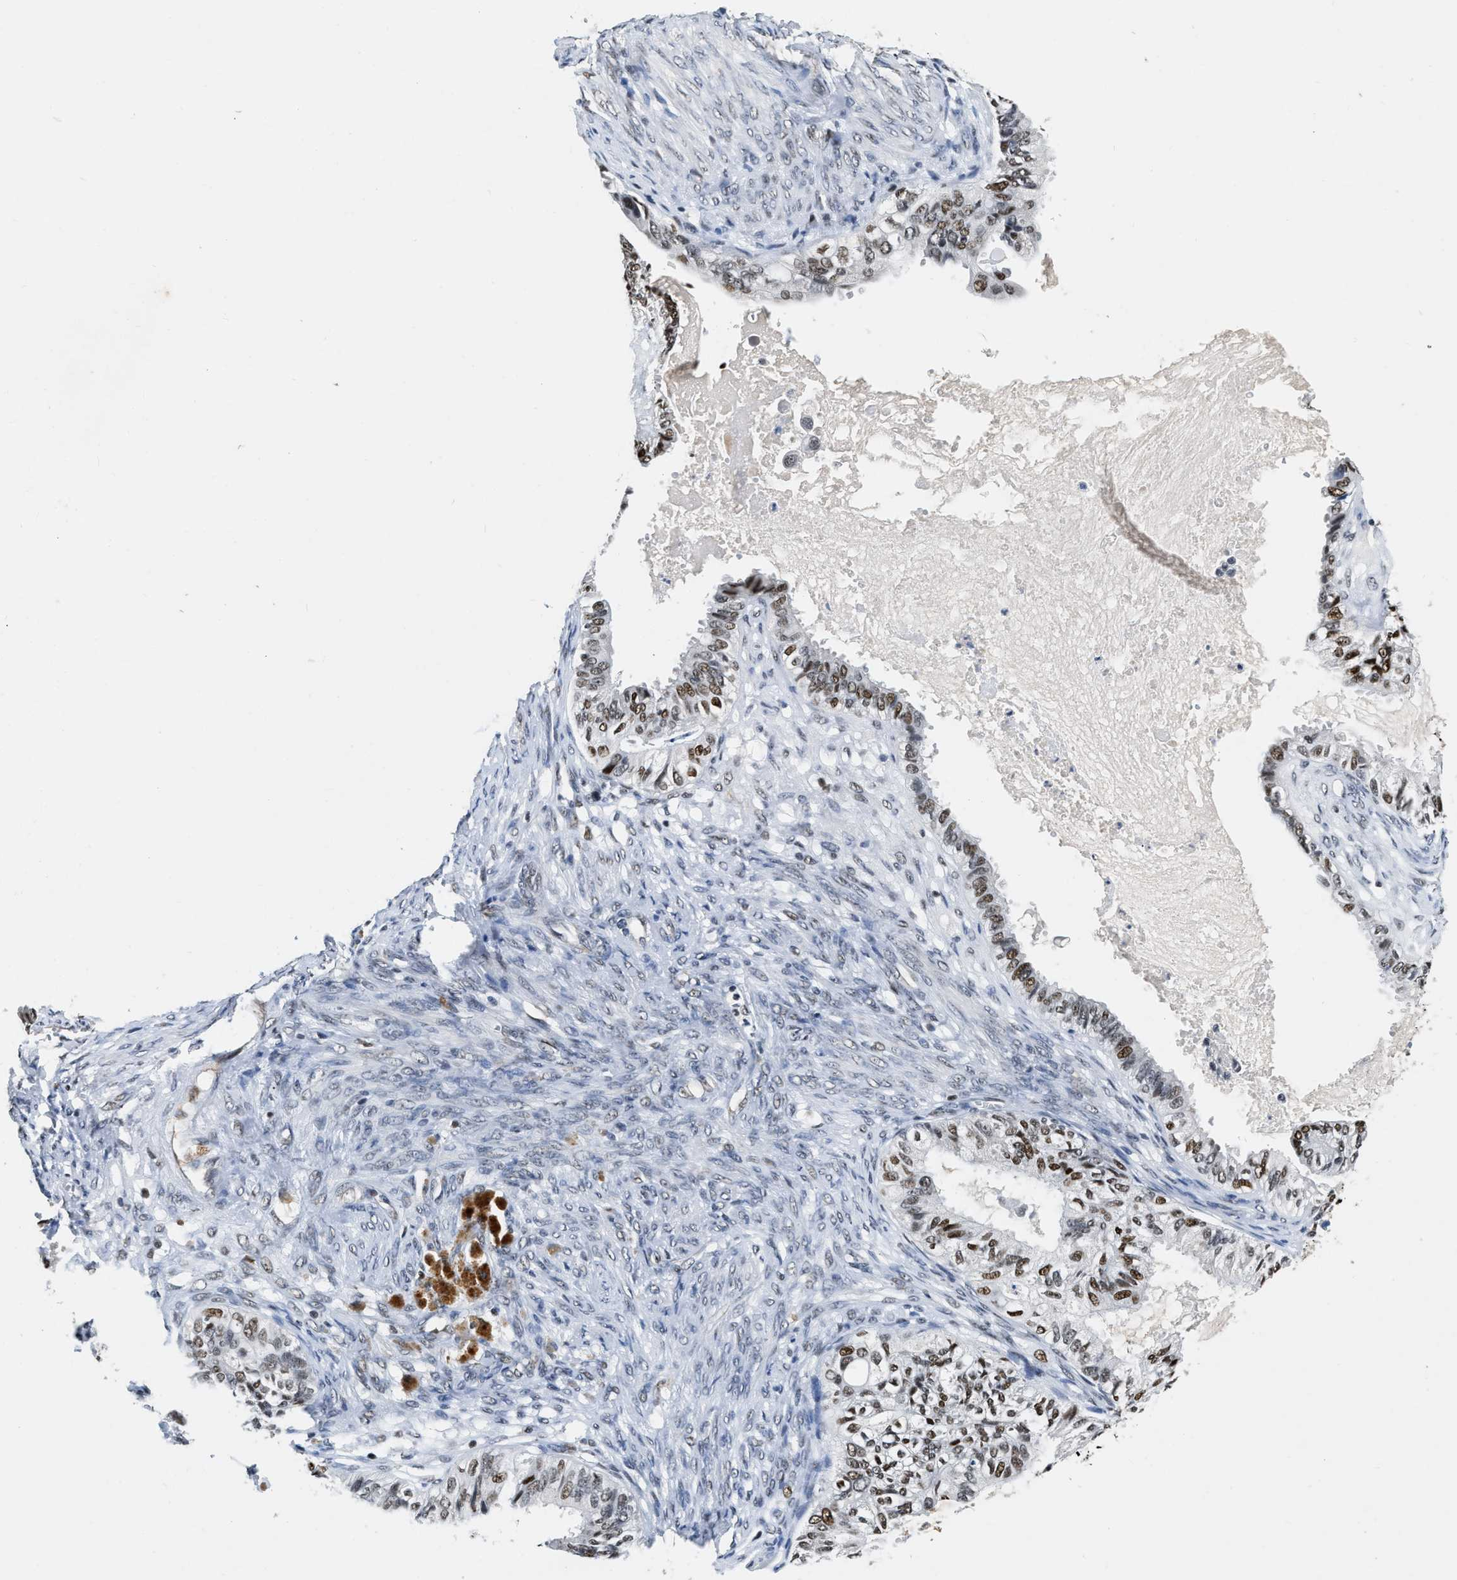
{"staining": {"intensity": "moderate", "quantity": ">75%", "location": "nuclear"}, "tissue": "cervical cancer", "cell_type": "Tumor cells", "image_type": "cancer", "snomed": [{"axis": "morphology", "description": "Normal tissue, NOS"}, {"axis": "morphology", "description": "Adenocarcinoma, NOS"}, {"axis": "topography", "description": "Cervix"}, {"axis": "topography", "description": "Endometrium"}], "caption": "Immunohistochemistry (IHC) micrograph of neoplastic tissue: adenocarcinoma (cervical) stained using immunohistochemistry (IHC) shows medium levels of moderate protein expression localized specifically in the nuclear of tumor cells, appearing as a nuclear brown color.", "gene": "CCNE1", "patient": {"sex": "female", "age": 86}}